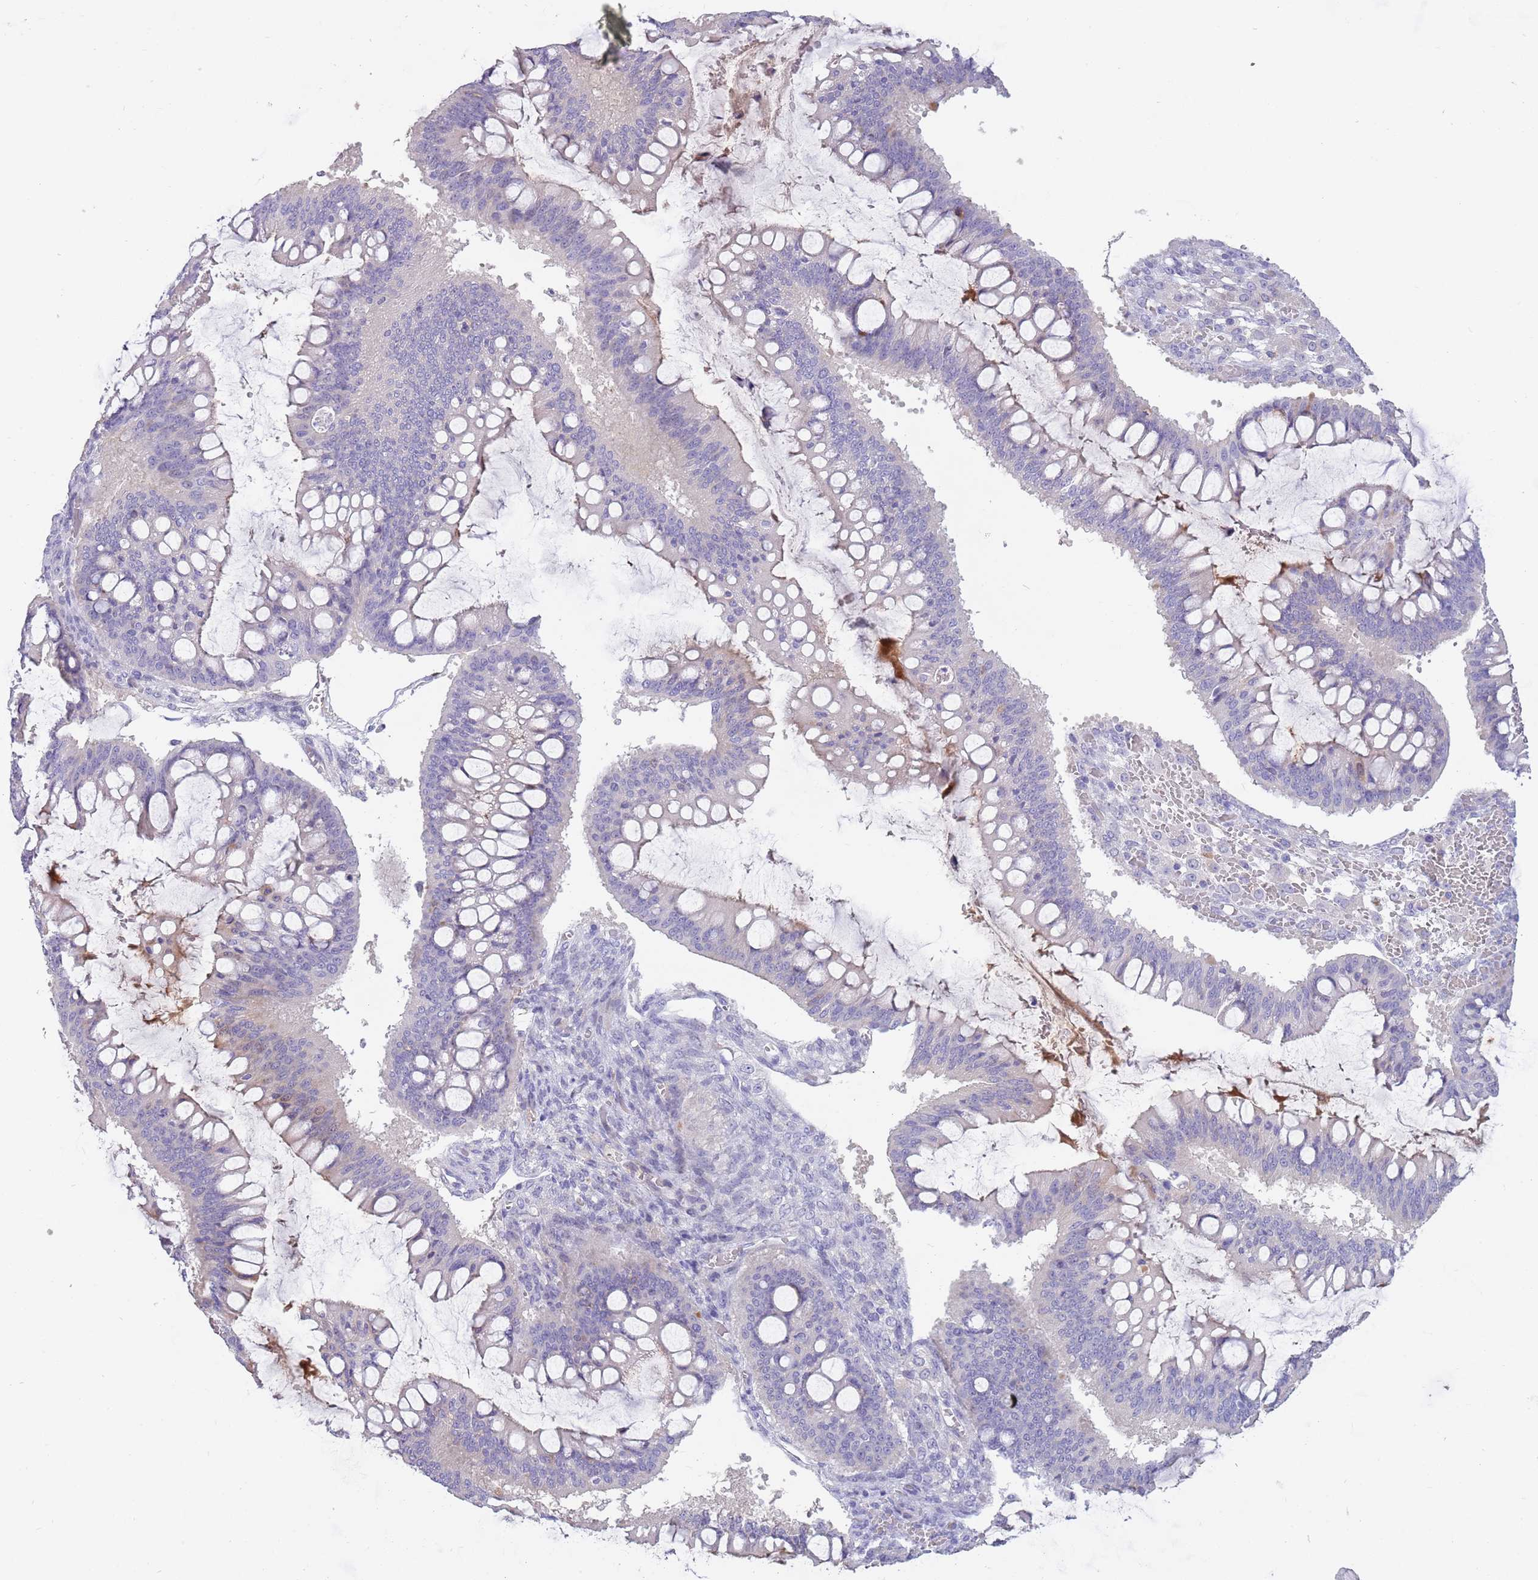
{"staining": {"intensity": "negative", "quantity": "none", "location": "none"}, "tissue": "ovarian cancer", "cell_type": "Tumor cells", "image_type": "cancer", "snomed": [{"axis": "morphology", "description": "Cystadenocarcinoma, mucinous, NOS"}, {"axis": "topography", "description": "Ovary"}], "caption": "Human ovarian cancer (mucinous cystadenocarcinoma) stained for a protein using immunohistochemistry reveals no staining in tumor cells.", "gene": "LEPROTL1", "patient": {"sex": "female", "age": 73}}